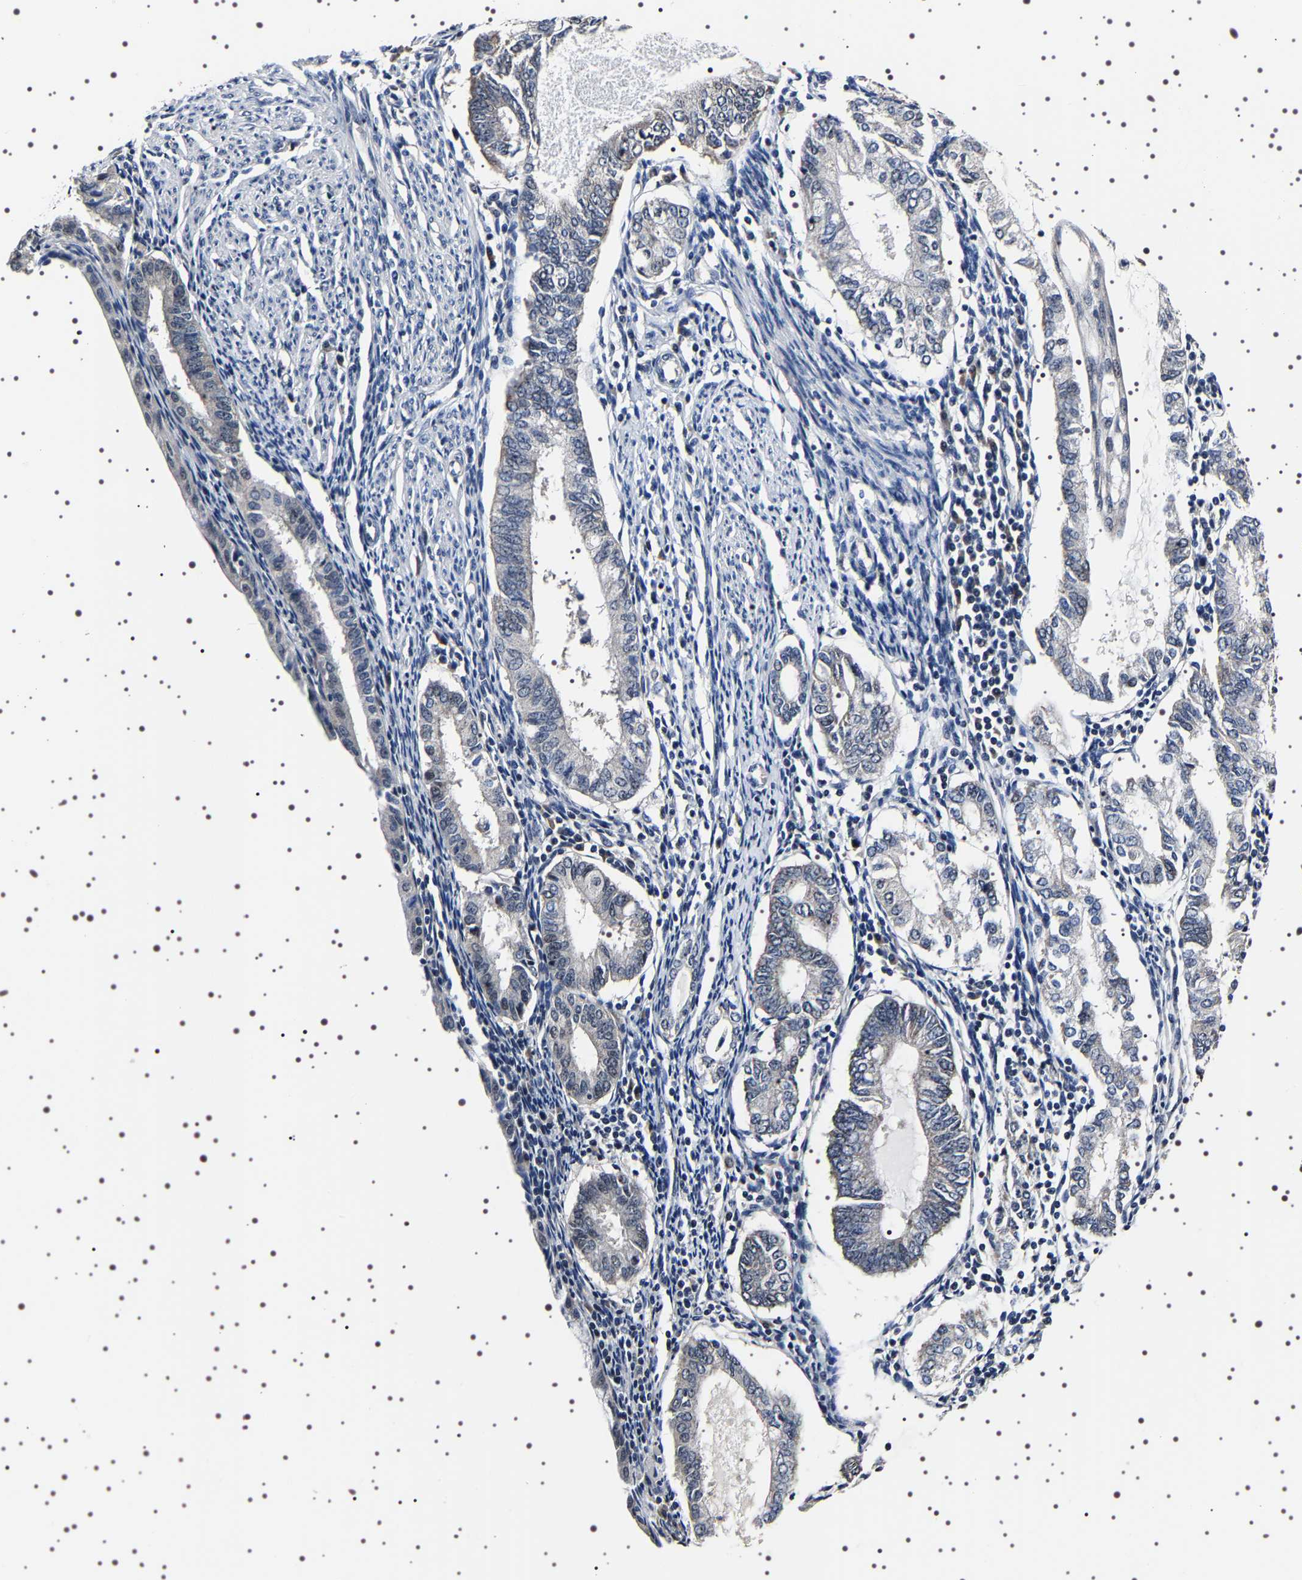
{"staining": {"intensity": "weak", "quantity": "<25%", "location": "nuclear"}, "tissue": "endometrial cancer", "cell_type": "Tumor cells", "image_type": "cancer", "snomed": [{"axis": "morphology", "description": "Adenocarcinoma, NOS"}, {"axis": "topography", "description": "Endometrium"}], "caption": "Histopathology image shows no protein expression in tumor cells of endometrial cancer tissue. The staining is performed using DAB (3,3'-diaminobenzidine) brown chromogen with nuclei counter-stained in using hematoxylin.", "gene": "GNL3", "patient": {"sex": "female", "age": 86}}